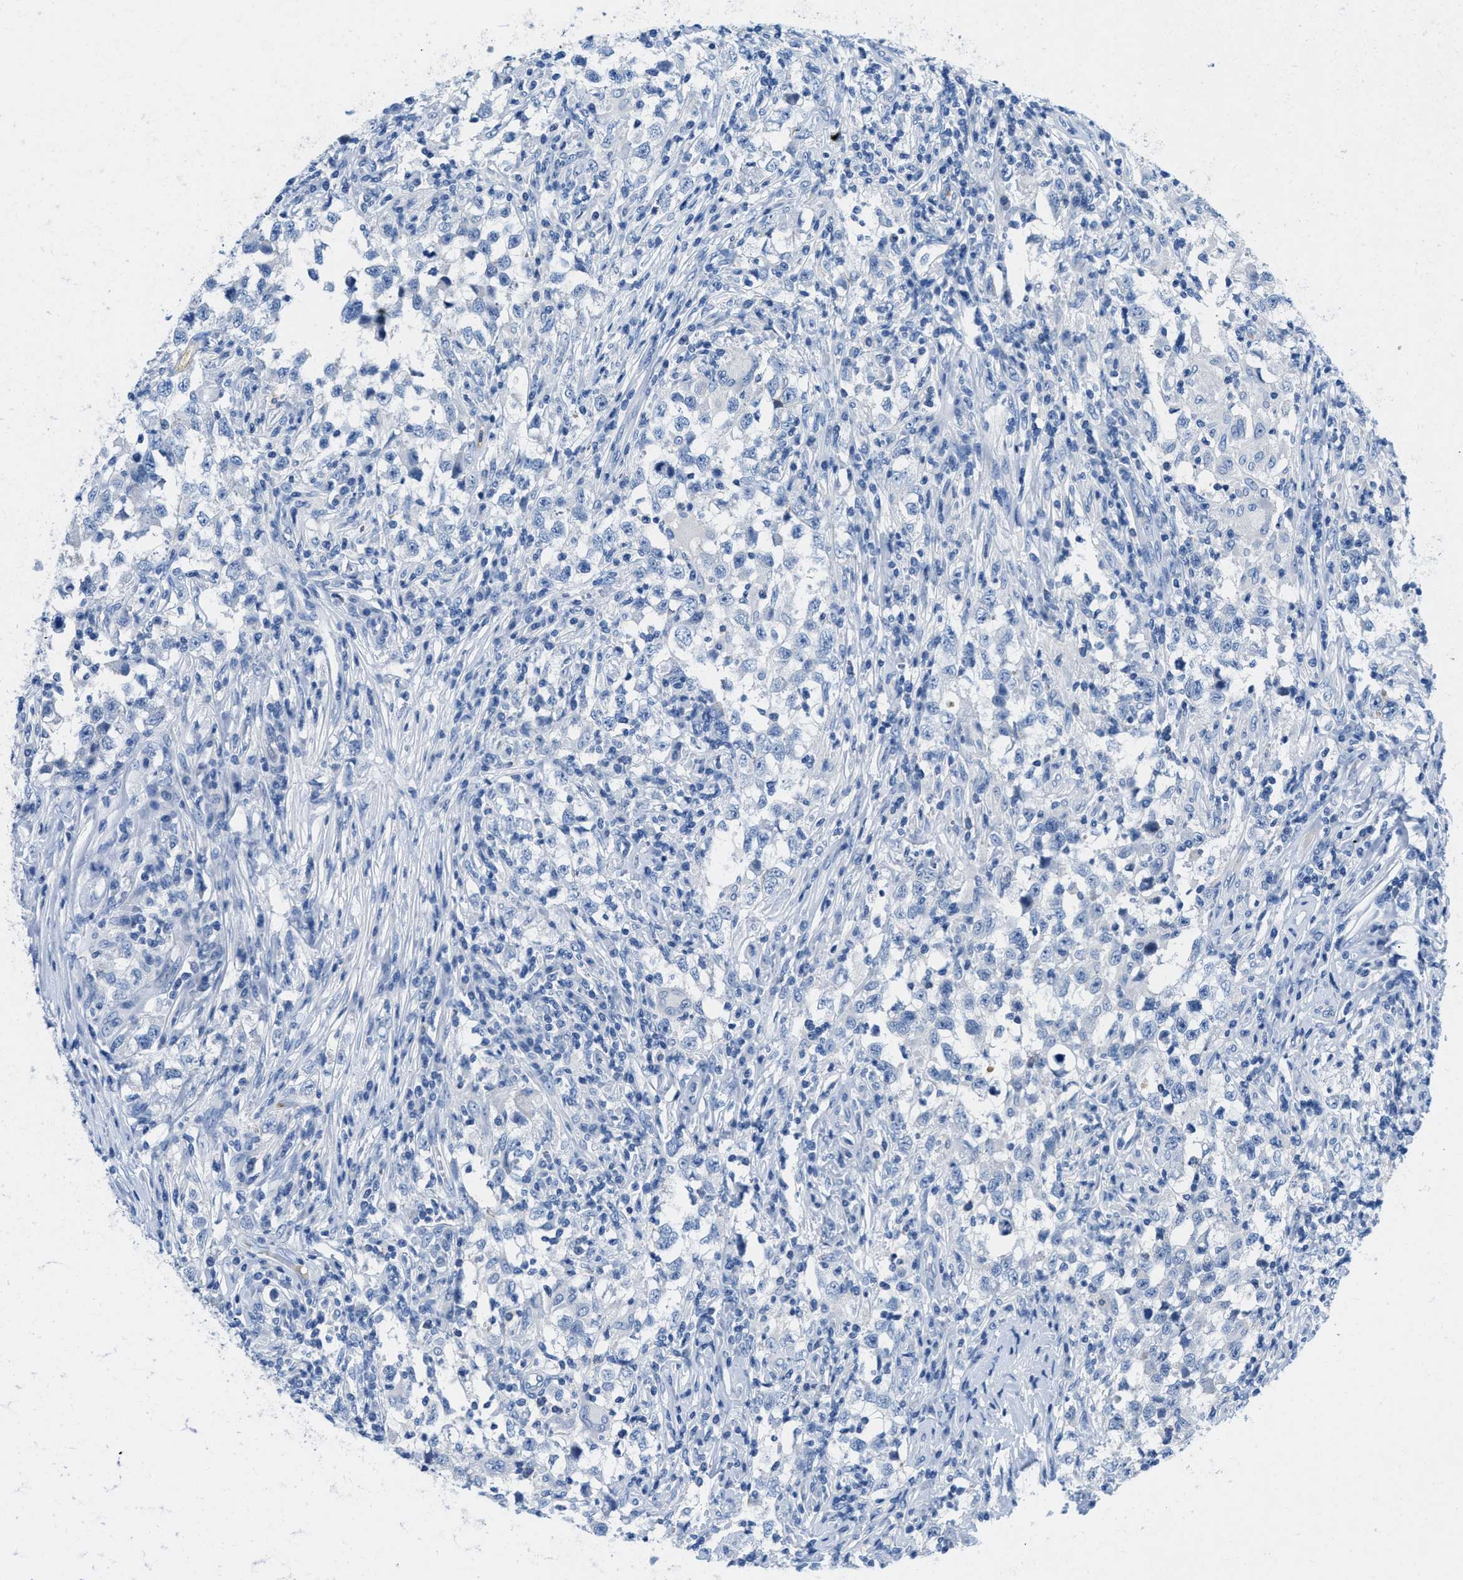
{"staining": {"intensity": "negative", "quantity": "none", "location": "none"}, "tissue": "testis cancer", "cell_type": "Tumor cells", "image_type": "cancer", "snomed": [{"axis": "morphology", "description": "Carcinoma, Embryonal, NOS"}, {"axis": "topography", "description": "Testis"}], "caption": "Immunohistochemical staining of human embryonal carcinoma (testis) displays no significant expression in tumor cells.", "gene": "BPGM", "patient": {"sex": "male", "age": 21}}